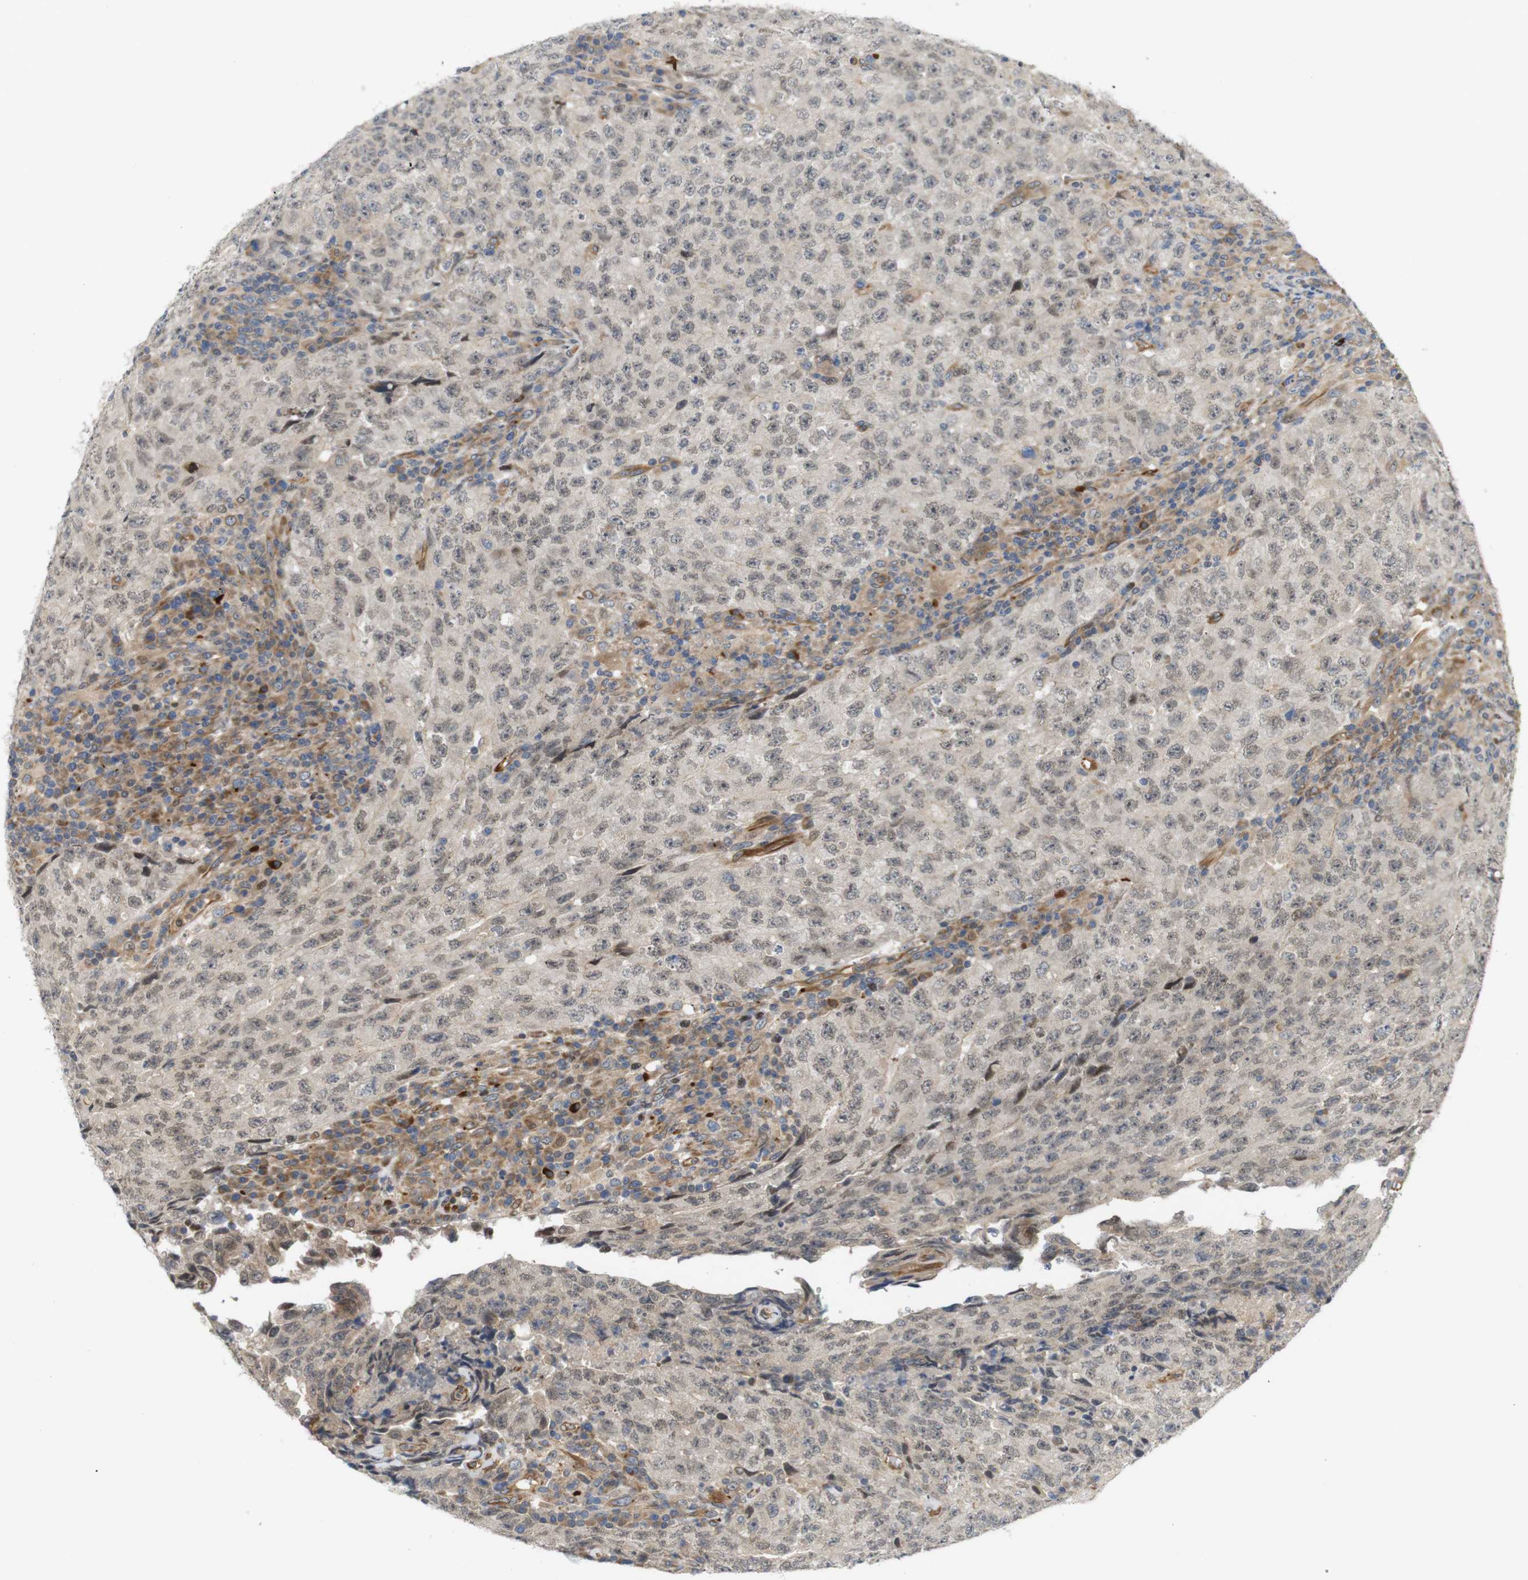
{"staining": {"intensity": "weak", "quantity": ">75%", "location": "nuclear"}, "tissue": "testis cancer", "cell_type": "Tumor cells", "image_type": "cancer", "snomed": [{"axis": "morphology", "description": "Necrosis, NOS"}, {"axis": "morphology", "description": "Carcinoma, Embryonal, NOS"}, {"axis": "topography", "description": "Testis"}], "caption": "A micrograph of testis cancer (embryonal carcinoma) stained for a protein shows weak nuclear brown staining in tumor cells. Immunohistochemistry (ihc) stains the protein in brown and the nuclei are stained blue.", "gene": "RPTOR", "patient": {"sex": "male", "age": 19}}